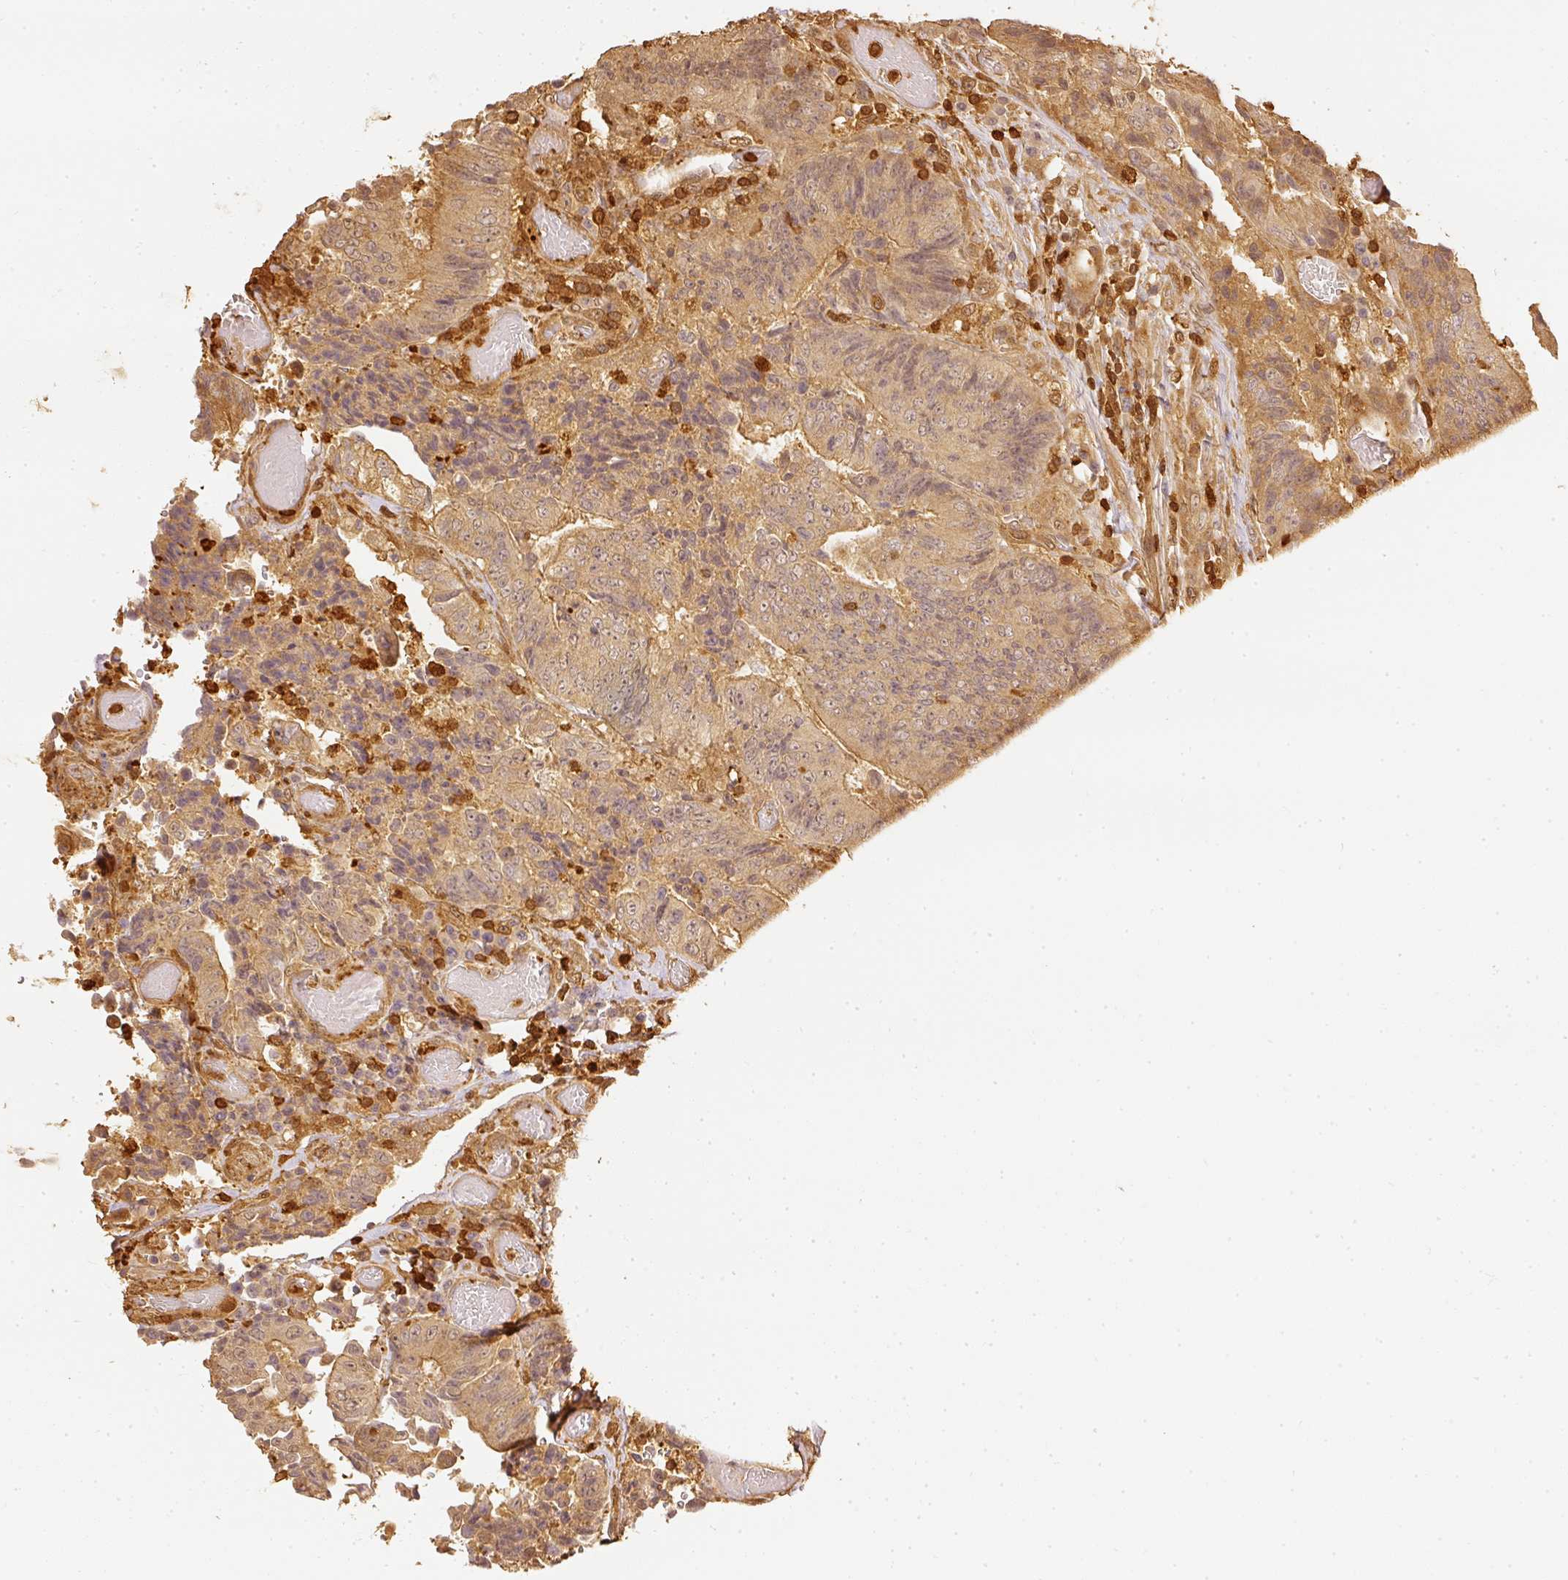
{"staining": {"intensity": "moderate", "quantity": ">75%", "location": "cytoplasmic/membranous"}, "tissue": "colorectal cancer", "cell_type": "Tumor cells", "image_type": "cancer", "snomed": [{"axis": "morphology", "description": "Adenocarcinoma, NOS"}, {"axis": "topography", "description": "Rectum"}], "caption": "Immunohistochemical staining of human colorectal cancer (adenocarcinoma) displays medium levels of moderate cytoplasmic/membranous protein positivity in about >75% of tumor cells. Nuclei are stained in blue.", "gene": "PFN1", "patient": {"sex": "male", "age": 72}}